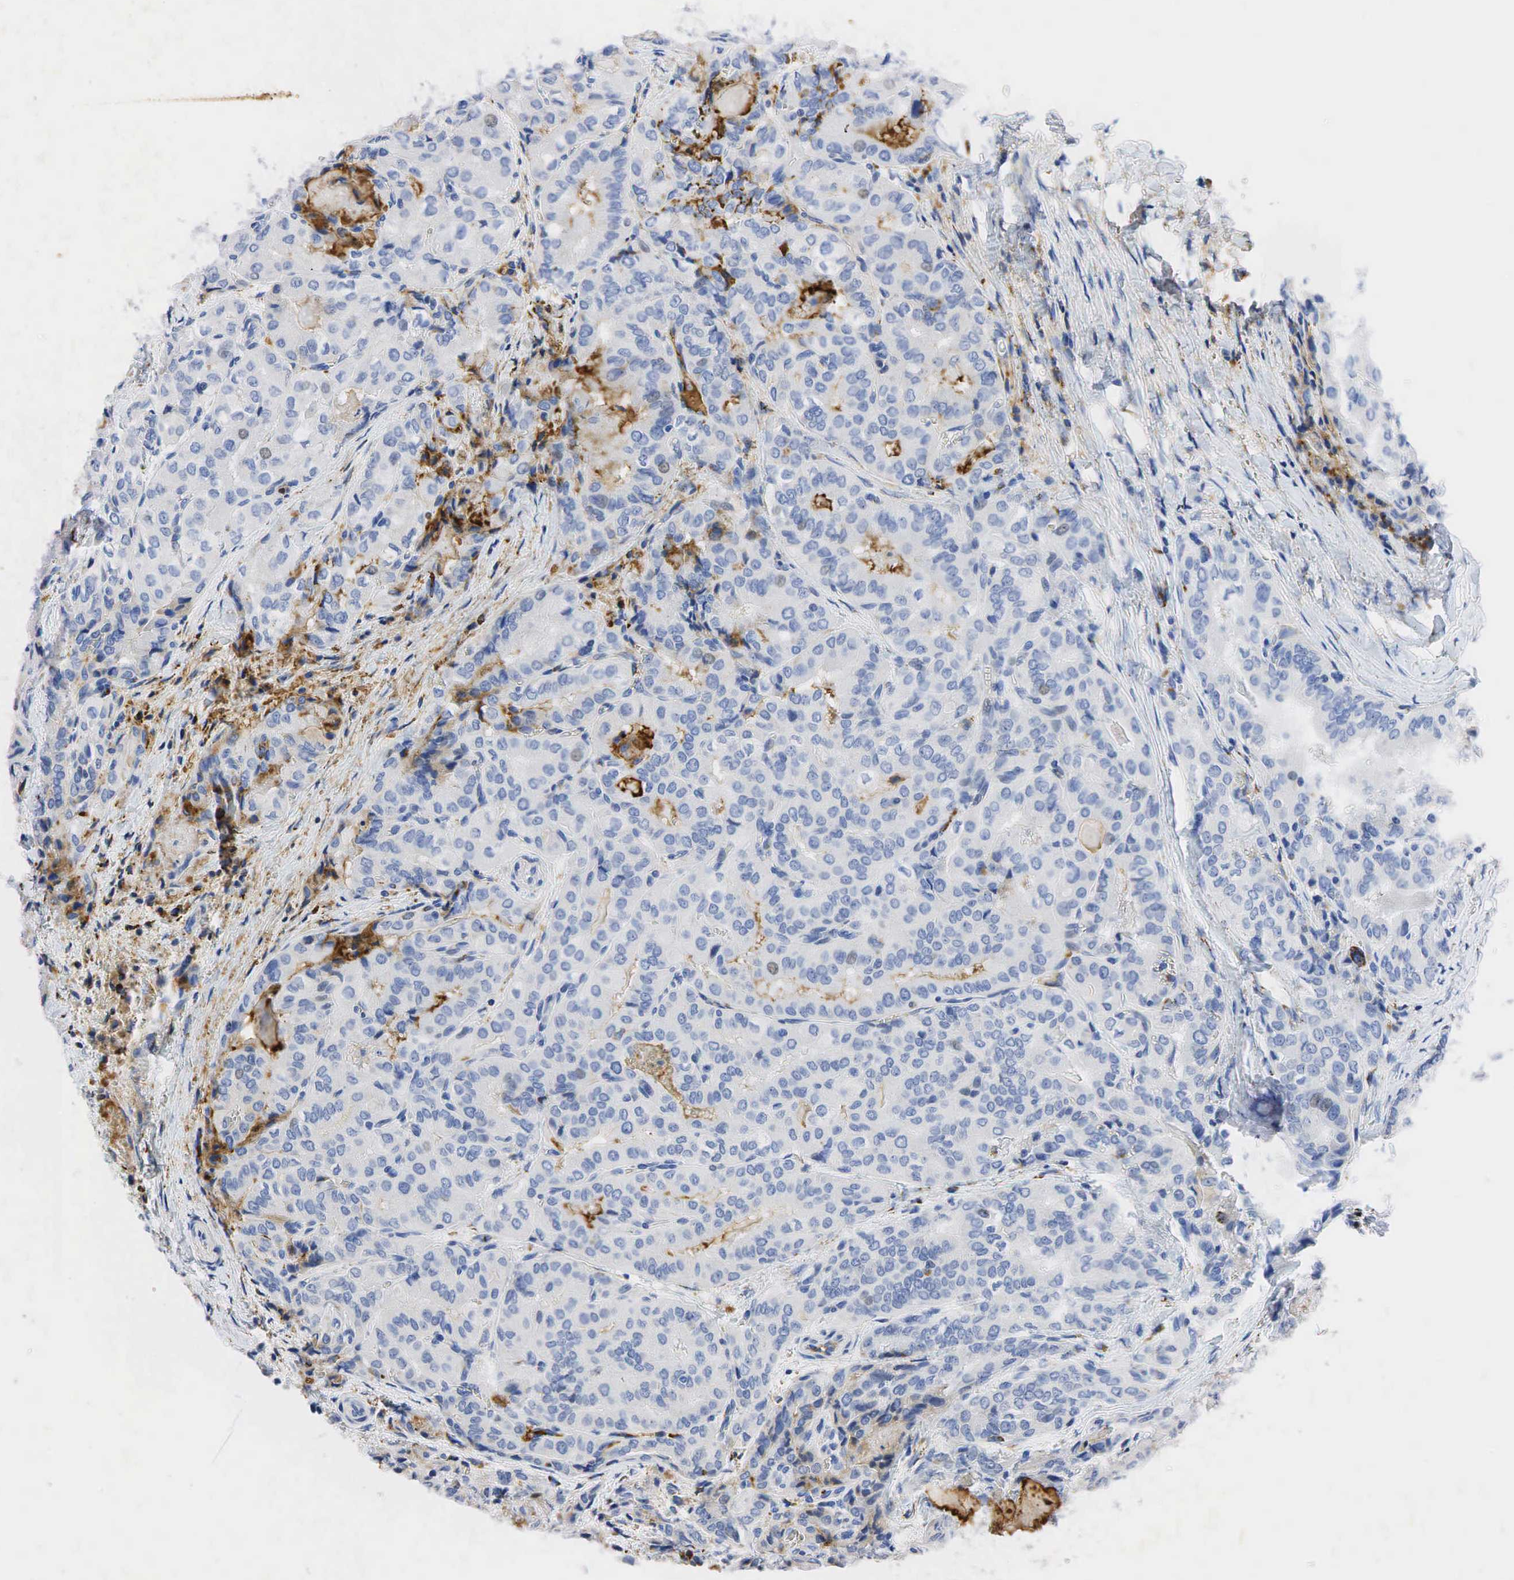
{"staining": {"intensity": "negative", "quantity": "none", "location": "none"}, "tissue": "thyroid cancer", "cell_type": "Tumor cells", "image_type": "cancer", "snomed": [{"axis": "morphology", "description": "Papillary adenocarcinoma, NOS"}, {"axis": "topography", "description": "Thyroid gland"}], "caption": "High magnification brightfield microscopy of thyroid papillary adenocarcinoma stained with DAB (brown) and counterstained with hematoxylin (blue): tumor cells show no significant expression.", "gene": "SYP", "patient": {"sex": "female", "age": 71}}